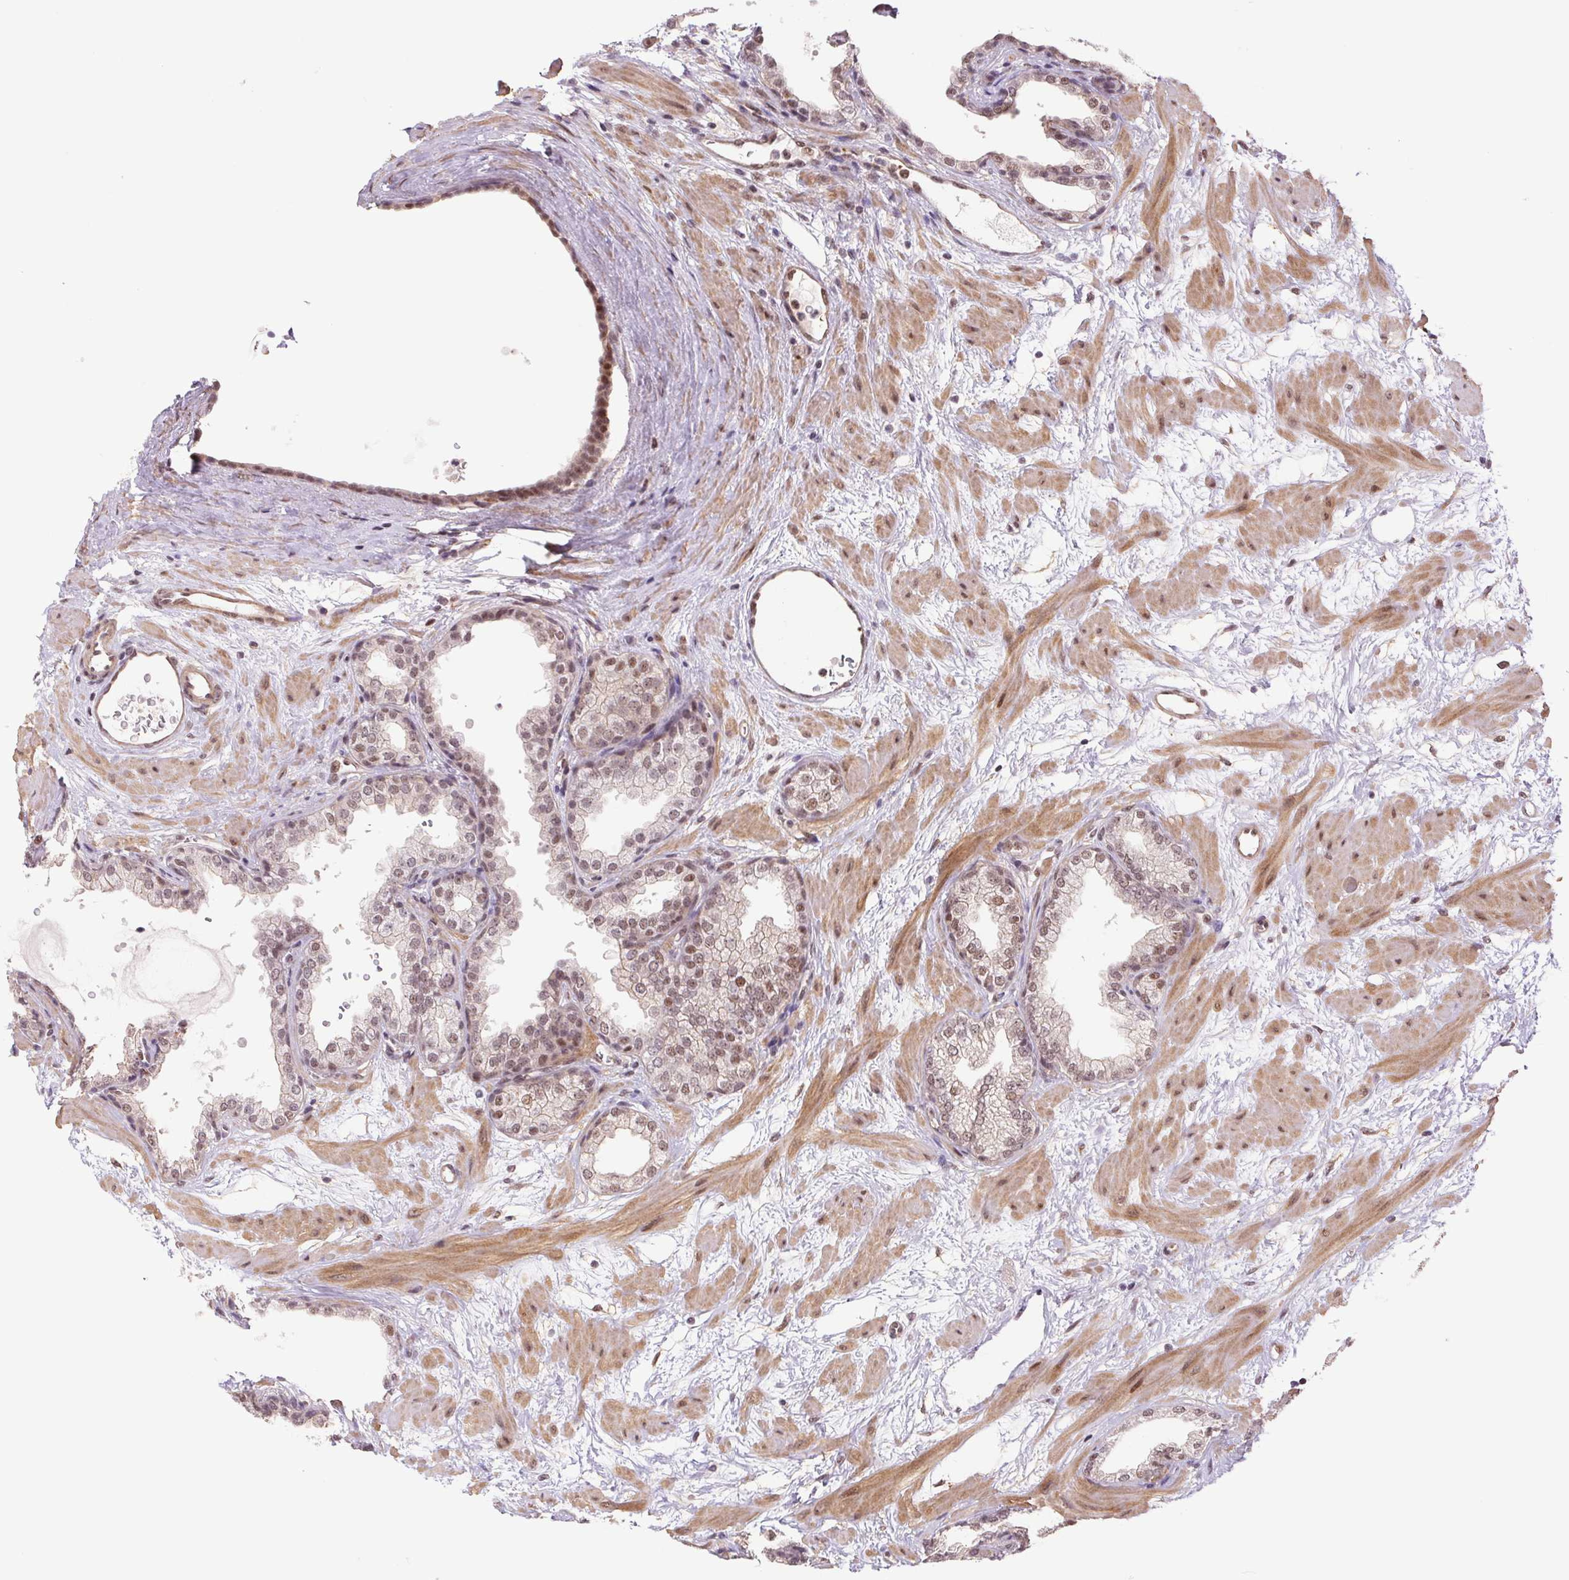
{"staining": {"intensity": "weak", "quantity": "25%-75%", "location": "nuclear"}, "tissue": "prostate", "cell_type": "Glandular cells", "image_type": "normal", "snomed": [{"axis": "morphology", "description": "Normal tissue, NOS"}, {"axis": "topography", "description": "Prostate"}], "caption": "Immunohistochemistry (IHC) staining of benign prostate, which demonstrates low levels of weak nuclear expression in approximately 25%-75% of glandular cells indicating weak nuclear protein positivity. The staining was performed using DAB (3,3'-diaminobenzidine) (brown) for protein detection and nuclei were counterstained in hematoxylin (blue).", "gene": "CWC25", "patient": {"sex": "male", "age": 37}}